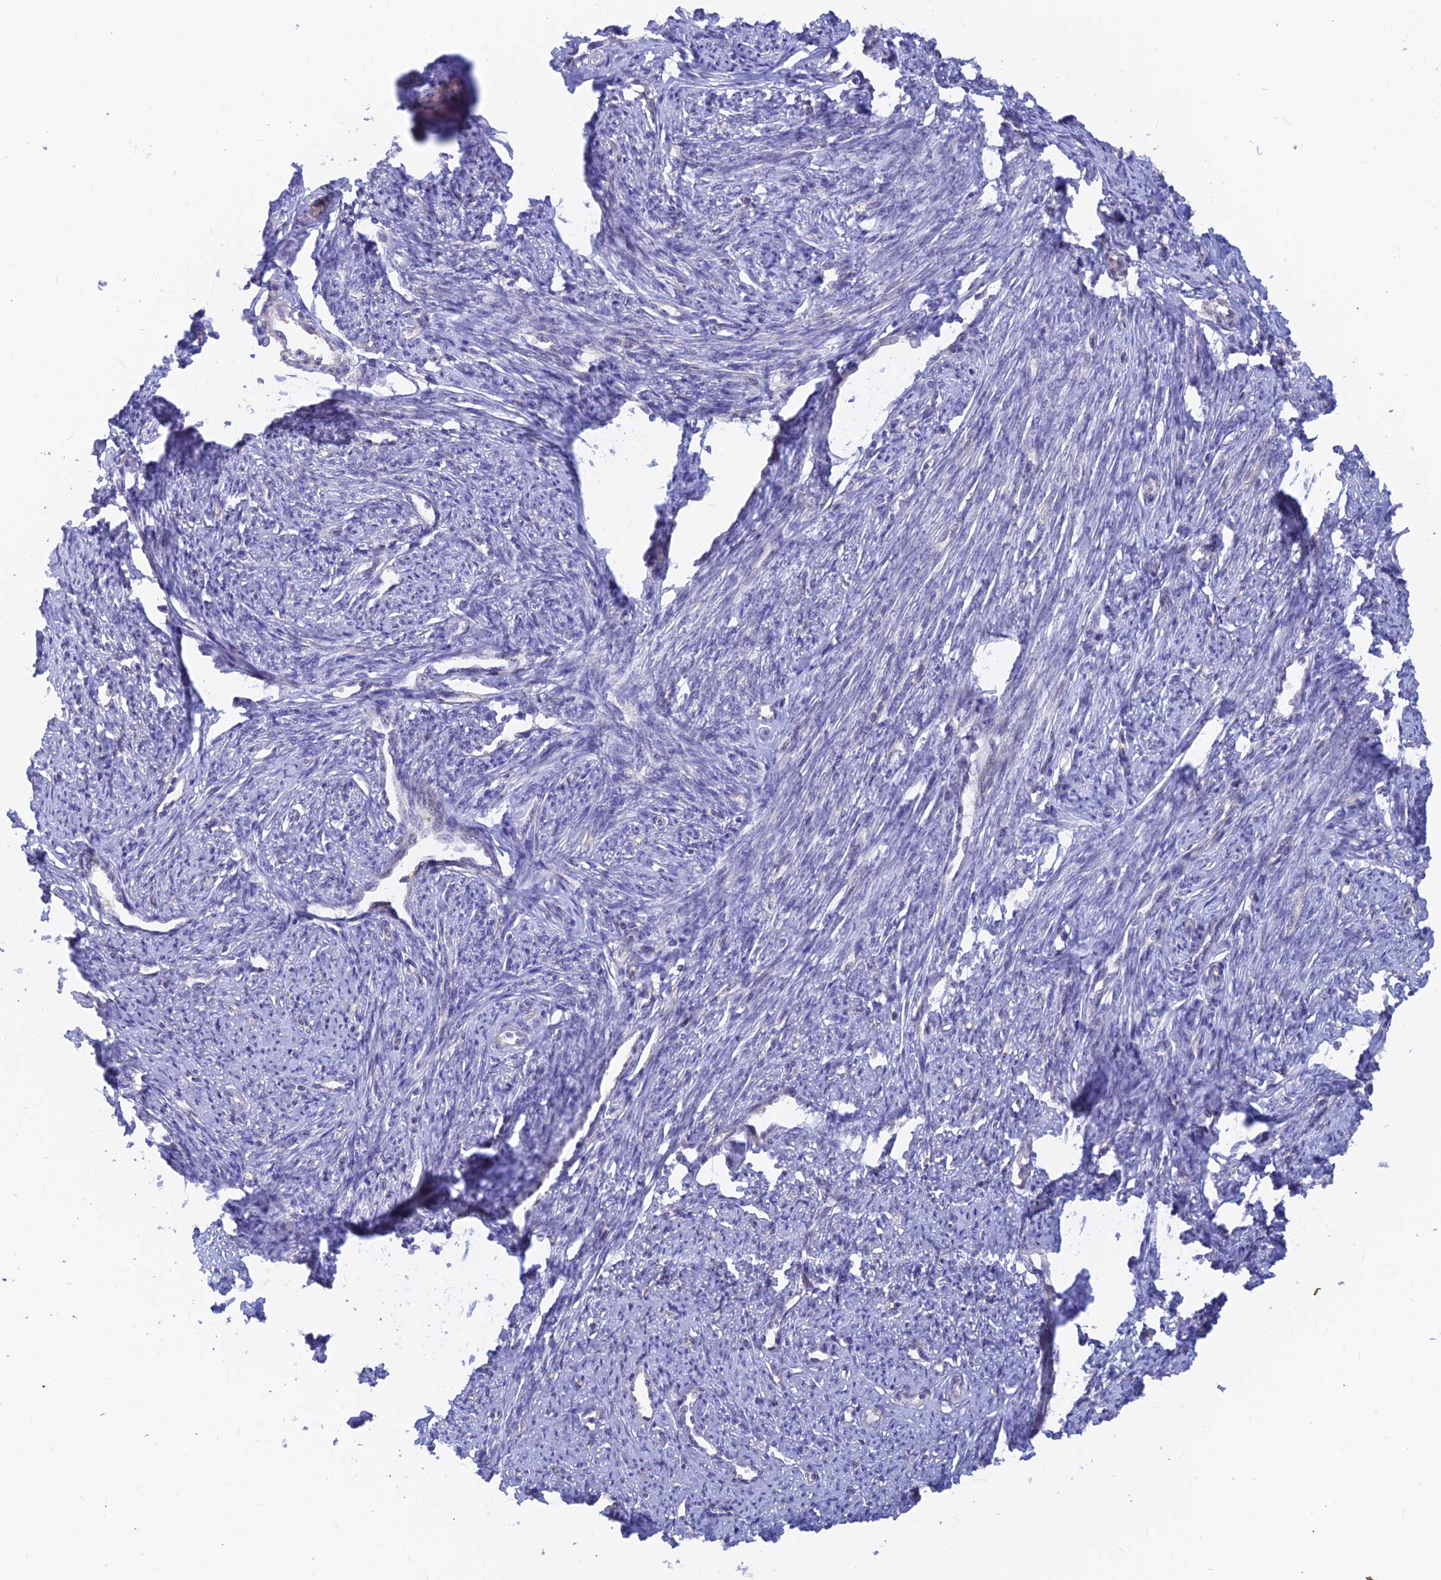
{"staining": {"intensity": "negative", "quantity": "none", "location": "none"}, "tissue": "smooth muscle", "cell_type": "Smooth muscle cells", "image_type": "normal", "snomed": [{"axis": "morphology", "description": "Normal tissue, NOS"}, {"axis": "topography", "description": "Smooth muscle"}, {"axis": "topography", "description": "Uterus"}], "caption": "Immunohistochemical staining of benign human smooth muscle reveals no significant staining in smooth muscle cells. Brightfield microscopy of IHC stained with DAB (3,3'-diaminobenzidine) (brown) and hematoxylin (blue), captured at high magnification.", "gene": "DNAJC16", "patient": {"sex": "female", "age": 59}}